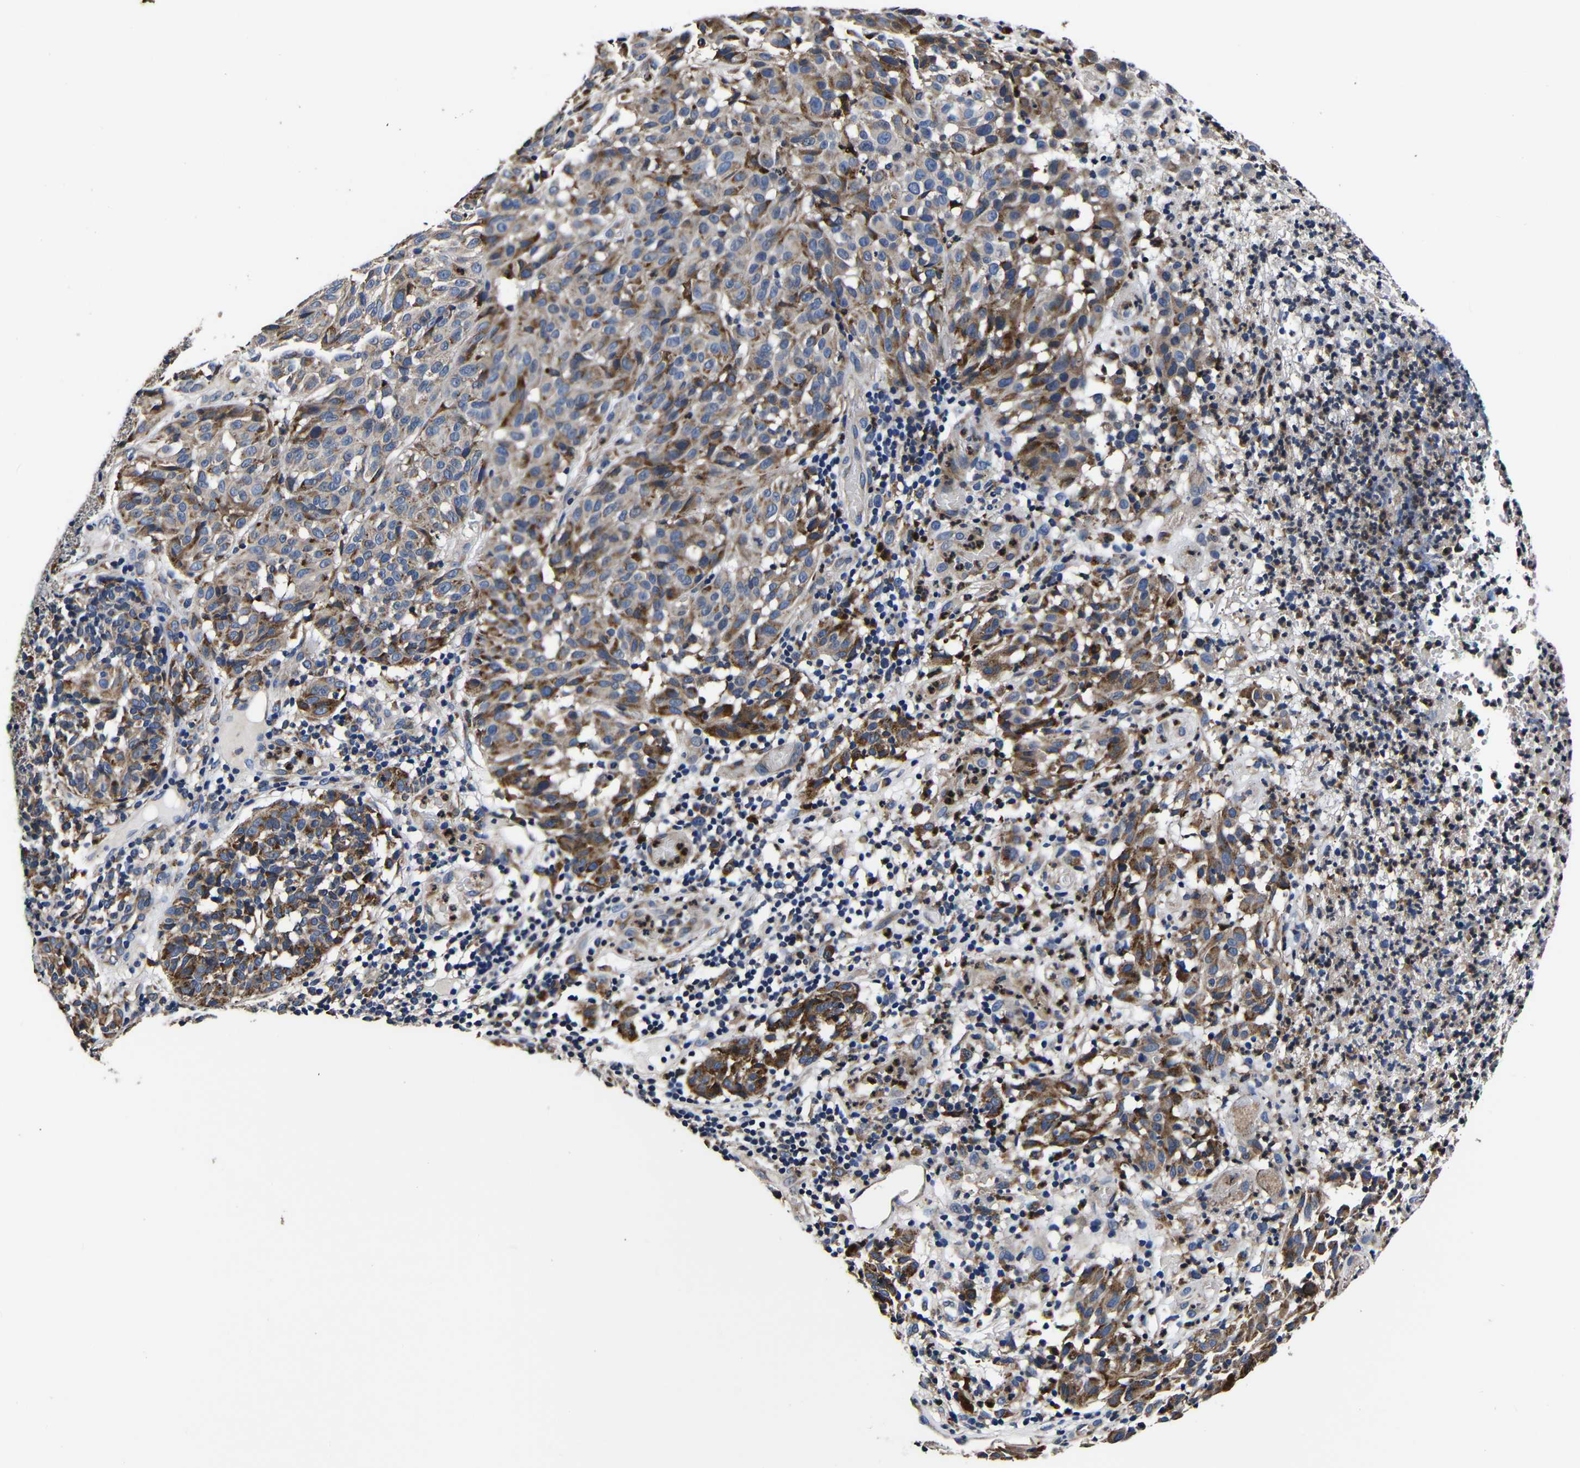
{"staining": {"intensity": "moderate", "quantity": "25%-75%", "location": "cytoplasmic/membranous"}, "tissue": "melanoma", "cell_type": "Tumor cells", "image_type": "cancer", "snomed": [{"axis": "morphology", "description": "Malignant melanoma, NOS"}, {"axis": "topography", "description": "Skin"}], "caption": "Malignant melanoma stained for a protein (brown) demonstrates moderate cytoplasmic/membranous positive positivity in about 25%-75% of tumor cells.", "gene": "SCN9A", "patient": {"sex": "female", "age": 46}}